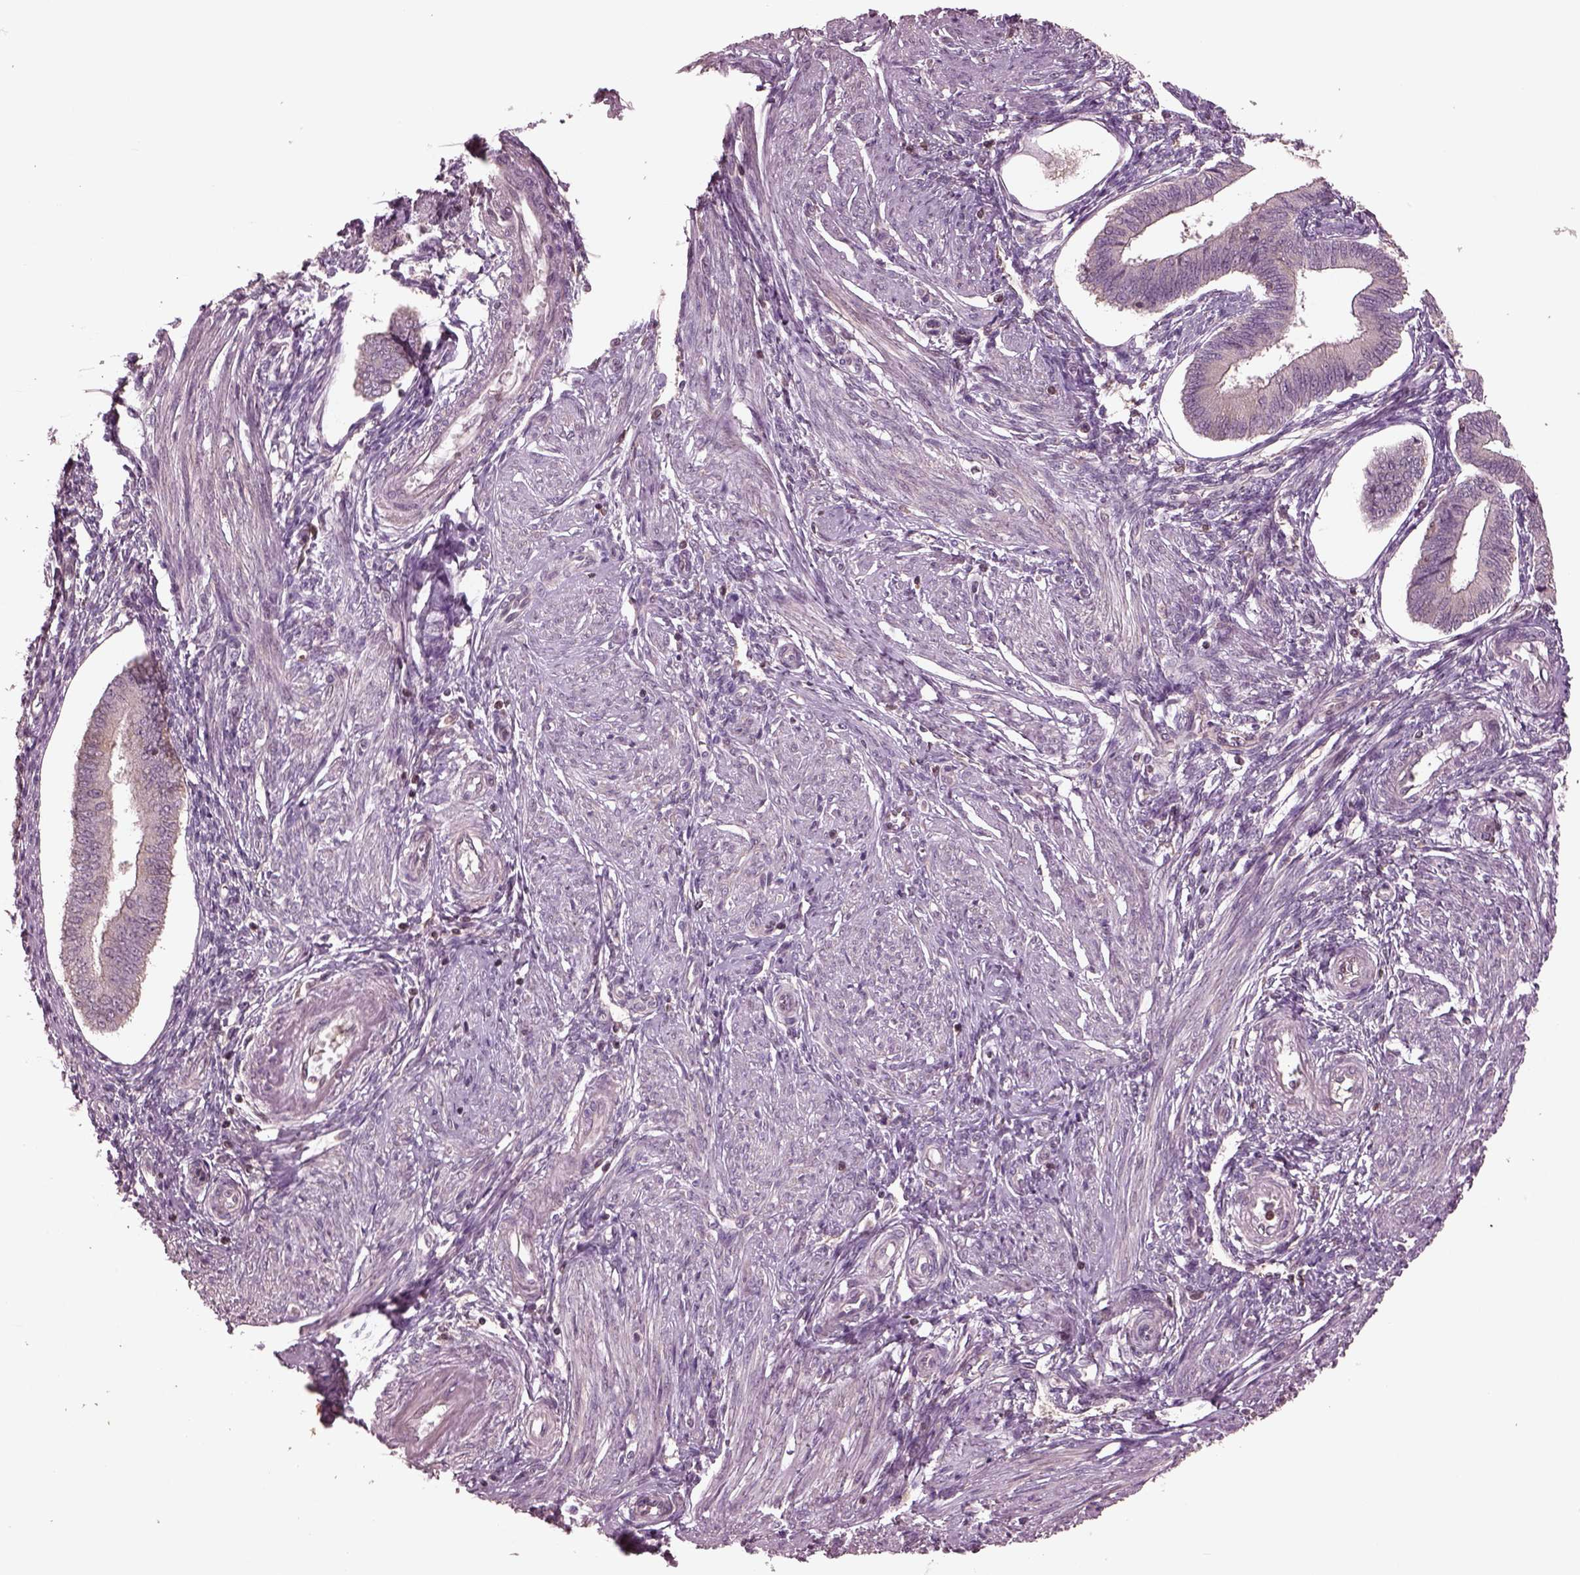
{"staining": {"intensity": "negative", "quantity": "none", "location": "none"}, "tissue": "endometrium", "cell_type": "Cells in endometrial stroma", "image_type": "normal", "snomed": [{"axis": "morphology", "description": "Normal tissue, NOS"}, {"axis": "topography", "description": "Endometrium"}], "caption": "This is a photomicrograph of immunohistochemistry staining of normal endometrium, which shows no staining in cells in endometrial stroma.", "gene": "PTX4", "patient": {"sex": "female", "age": 42}}